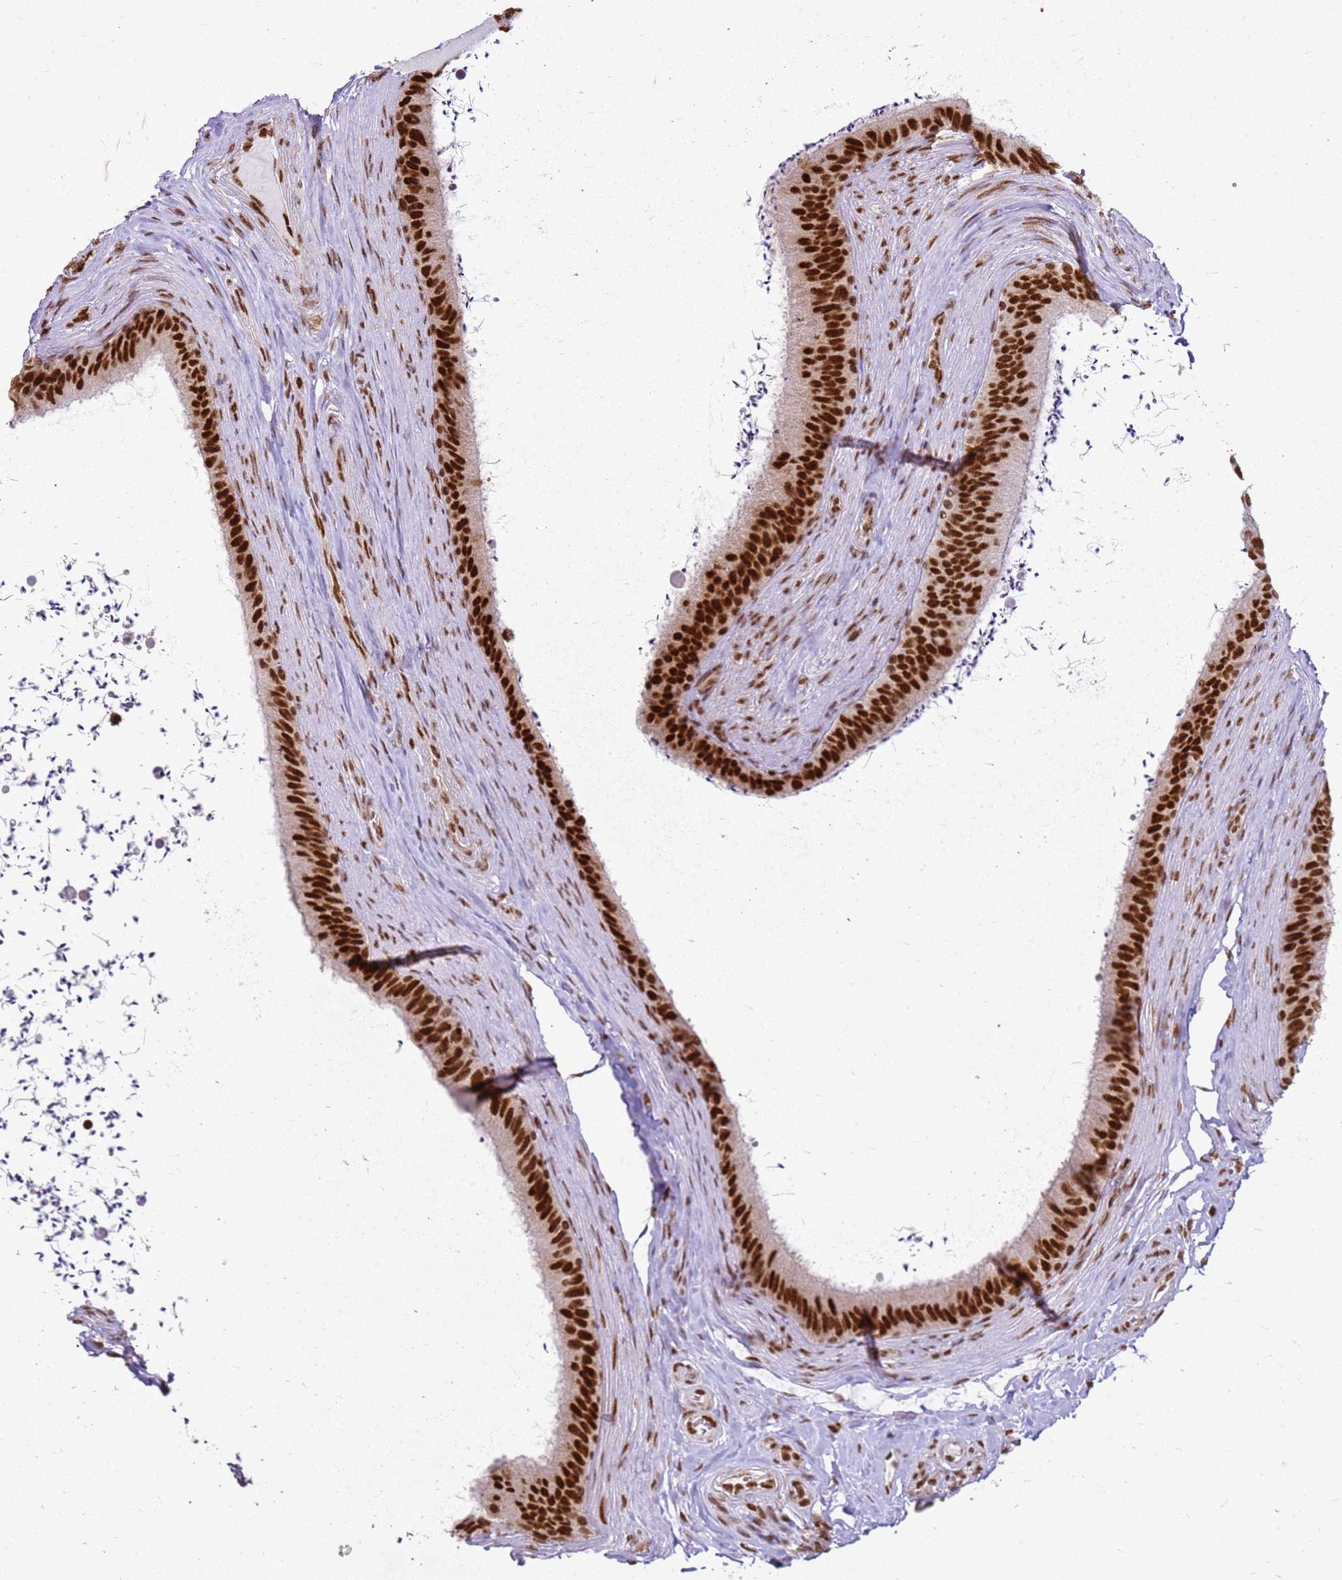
{"staining": {"intensity": "strong", "quantity": ">75%", "location": "nuclear"}, "tissue": "epididymis", "cell_type": "Glandular cells", "image_type": "normal", "snomed": [{"axis": "morphology", "description": "Normal tissue, NOS"}, {"axis": "topography", "description": "Testis"}, {"axis": "topography", "description": "Epididymis"}], "caption": "Approximately >75% of glandular cells in benign human epididymis show strong nuclear protein positivity as visualized by brown immunohistochemical staining.", "gene": "APEX1", "patient": {"sex": "male", "age": 41}}